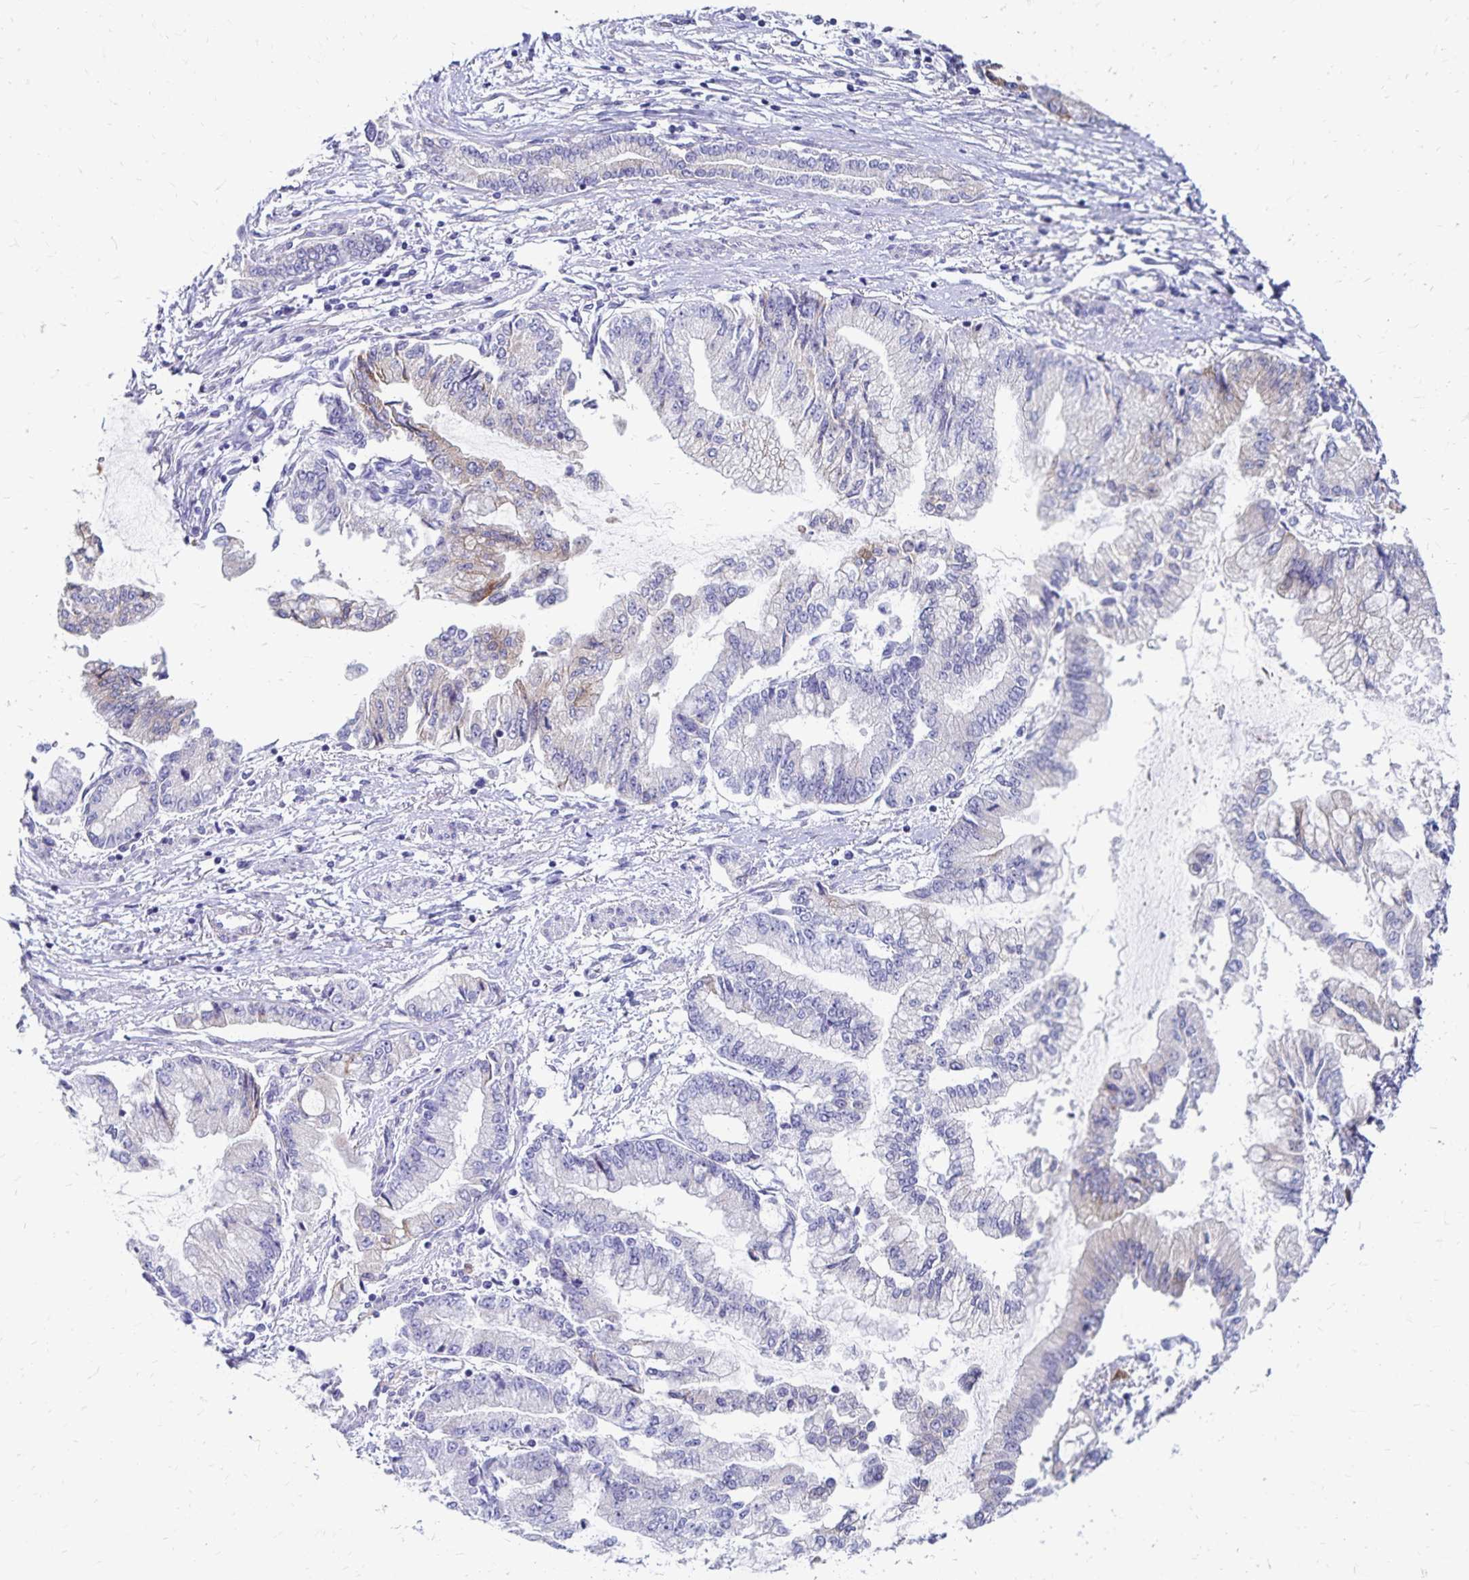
{"staining": {"intensity": "negative", "quantity": "none", "location": "none"}, "tissue": "stomach cancer", "cell_type": "Tumor cells", "image_type": "cancer", "snomed": [{"axis": "morphology", "description": "Adenocarcinoma, NOS"}, {"axis": "topography", "description": "Stomach, upper"}], "caption": "Immunohistochemistry image of neoplastic tissue: stomach adenocarcinoma stained with DAB (3,3'-diaminobenzidine) displays no significant protein staining in tumor cells. The staining is performed using DAB brown chromogen with nuclei counter-stained in using hematoxylin.", "gene": "NECAP1", "patient": {"sex": "female", "age": 74}}